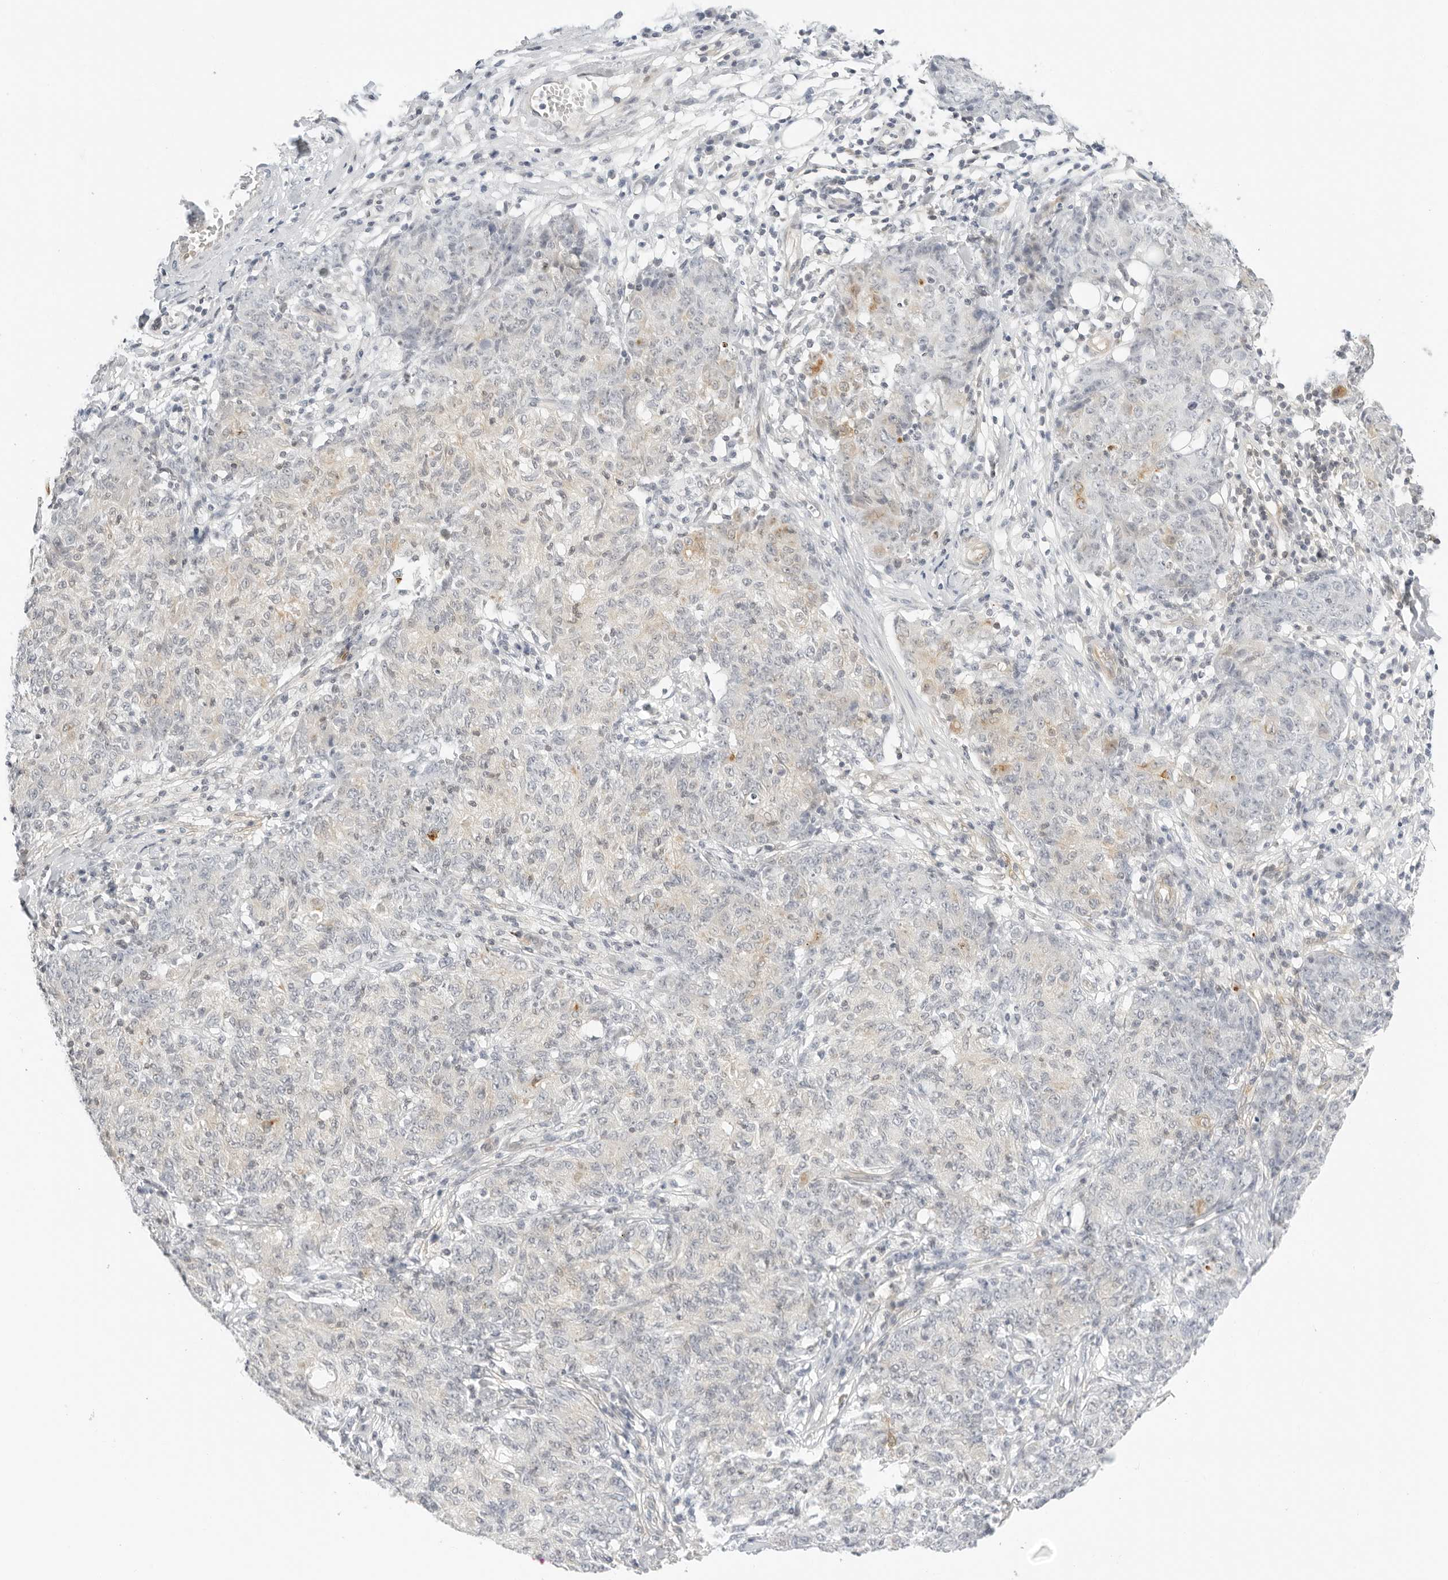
{"staining": {"intensity": "weak", "quantity": "<25%", "location": "cytoplasmic/membranous"}, "tissue": "ovarian cancer", "cell_type": "Tumor cells", "image_type": "cancer", "snomed": [{"axis": "morphology", "description": "Carcinoma, endometroid"}, {"axis": "topography", "description": "Ovary"}], "caption": "Tumor cells are negative for brown protein staining in ovarian endometroid carcinoma.", "gene": "OSCP1", "patient": {"sex": "female", "age": 42}}